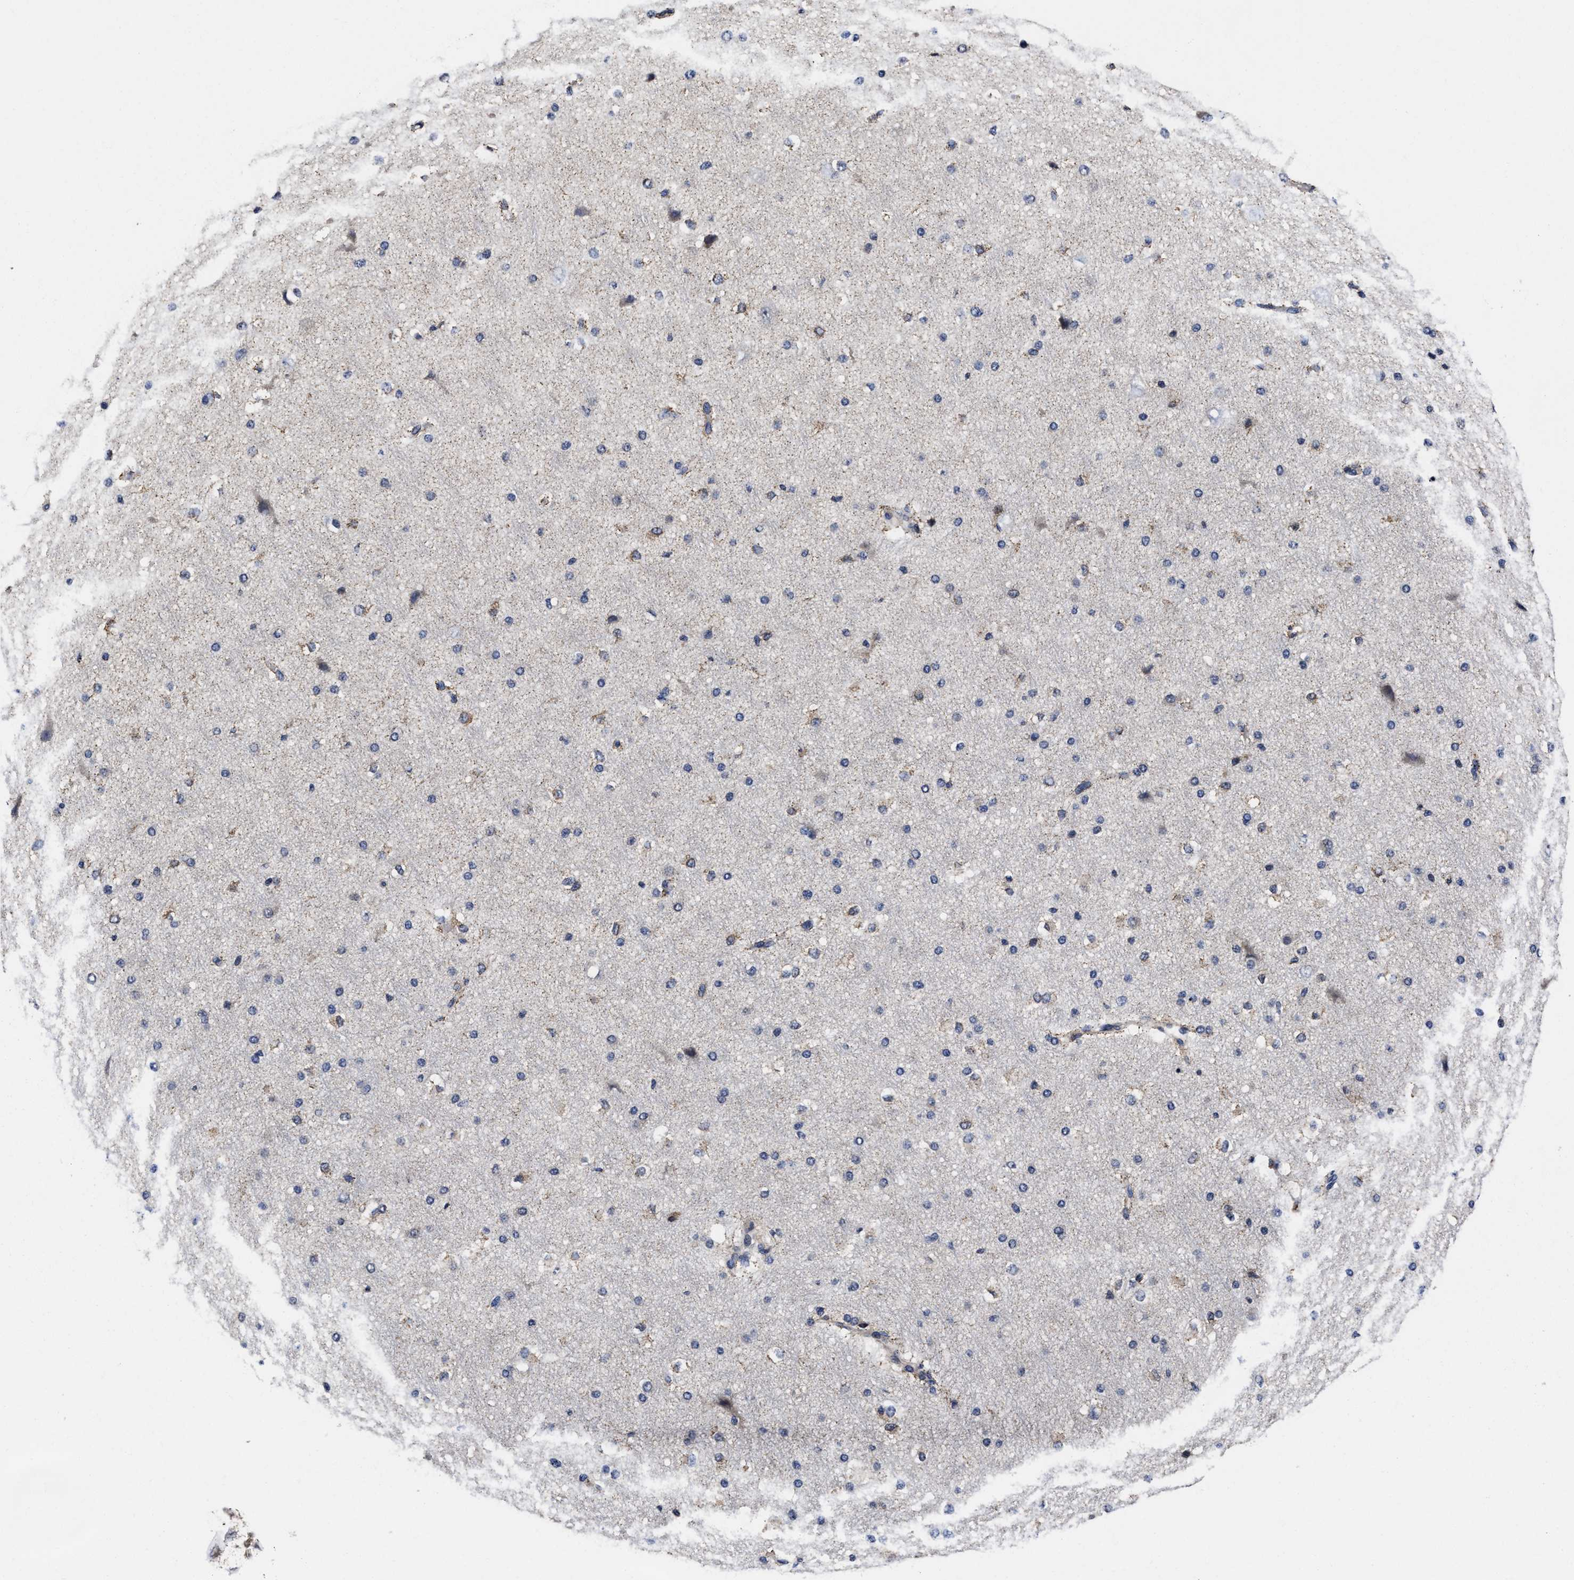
{"staining": {"intensity": "negative", "quantity": "none", "location": "none"}, "tissue": "cerebral cortex", "cell_type": "Endothelial cells", "image_type": "normal", "snomed": [{"axis": "morphology", "description": "Normal tissue, NOS"}, {"axis": "morphology", "description": "Developmental malformation"}, {"axis": "topography", "description": "Cerebral cortex"}], "caption": "This is a image of immunohistochemistry staining of benign cerebral cortex, which shows no expression in endothelial cells. (Brightfield microscopy of DAB immunohistochemistry at high magnification).", "gene": "SOCS5", "patient": {"sex": "female", "age": 30}}